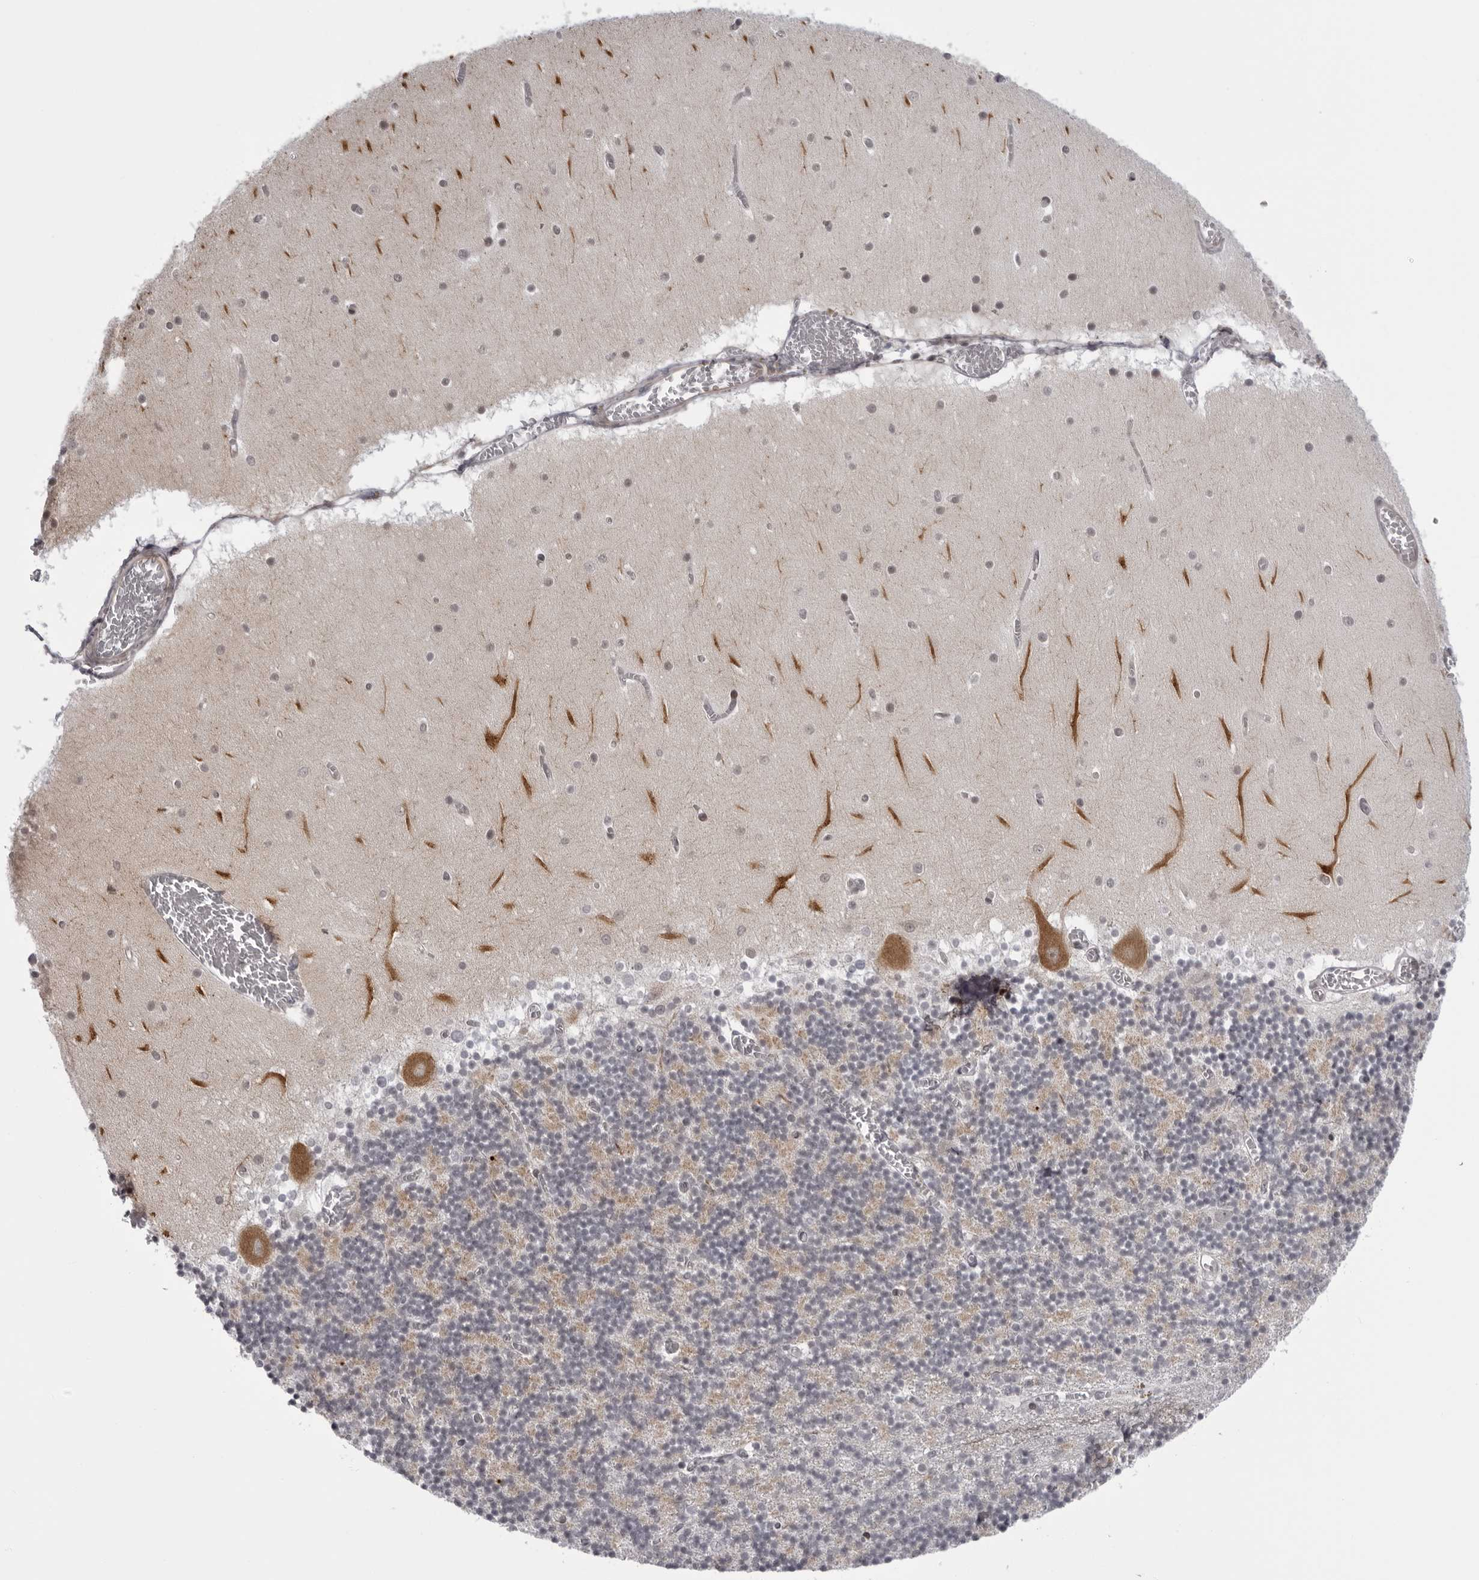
{"staining": {"intensity": "negative", "quantity": "none", "location": "none"}, "tissue": "cerebellum", "cell_type": "Cells in granular layer", "image_type": "normal", "snomed": [{"axis": "morphology", "description": "Normal tissue, NOS"}, {"axis": "topography", "description": "Cerebellum"}], "caption": "Immunohistochemistry of benign cerebellum shows no positivity in cells in granular layer.", "gene": "GCSAML", "patient": {"sex": "female", "age": 28}}